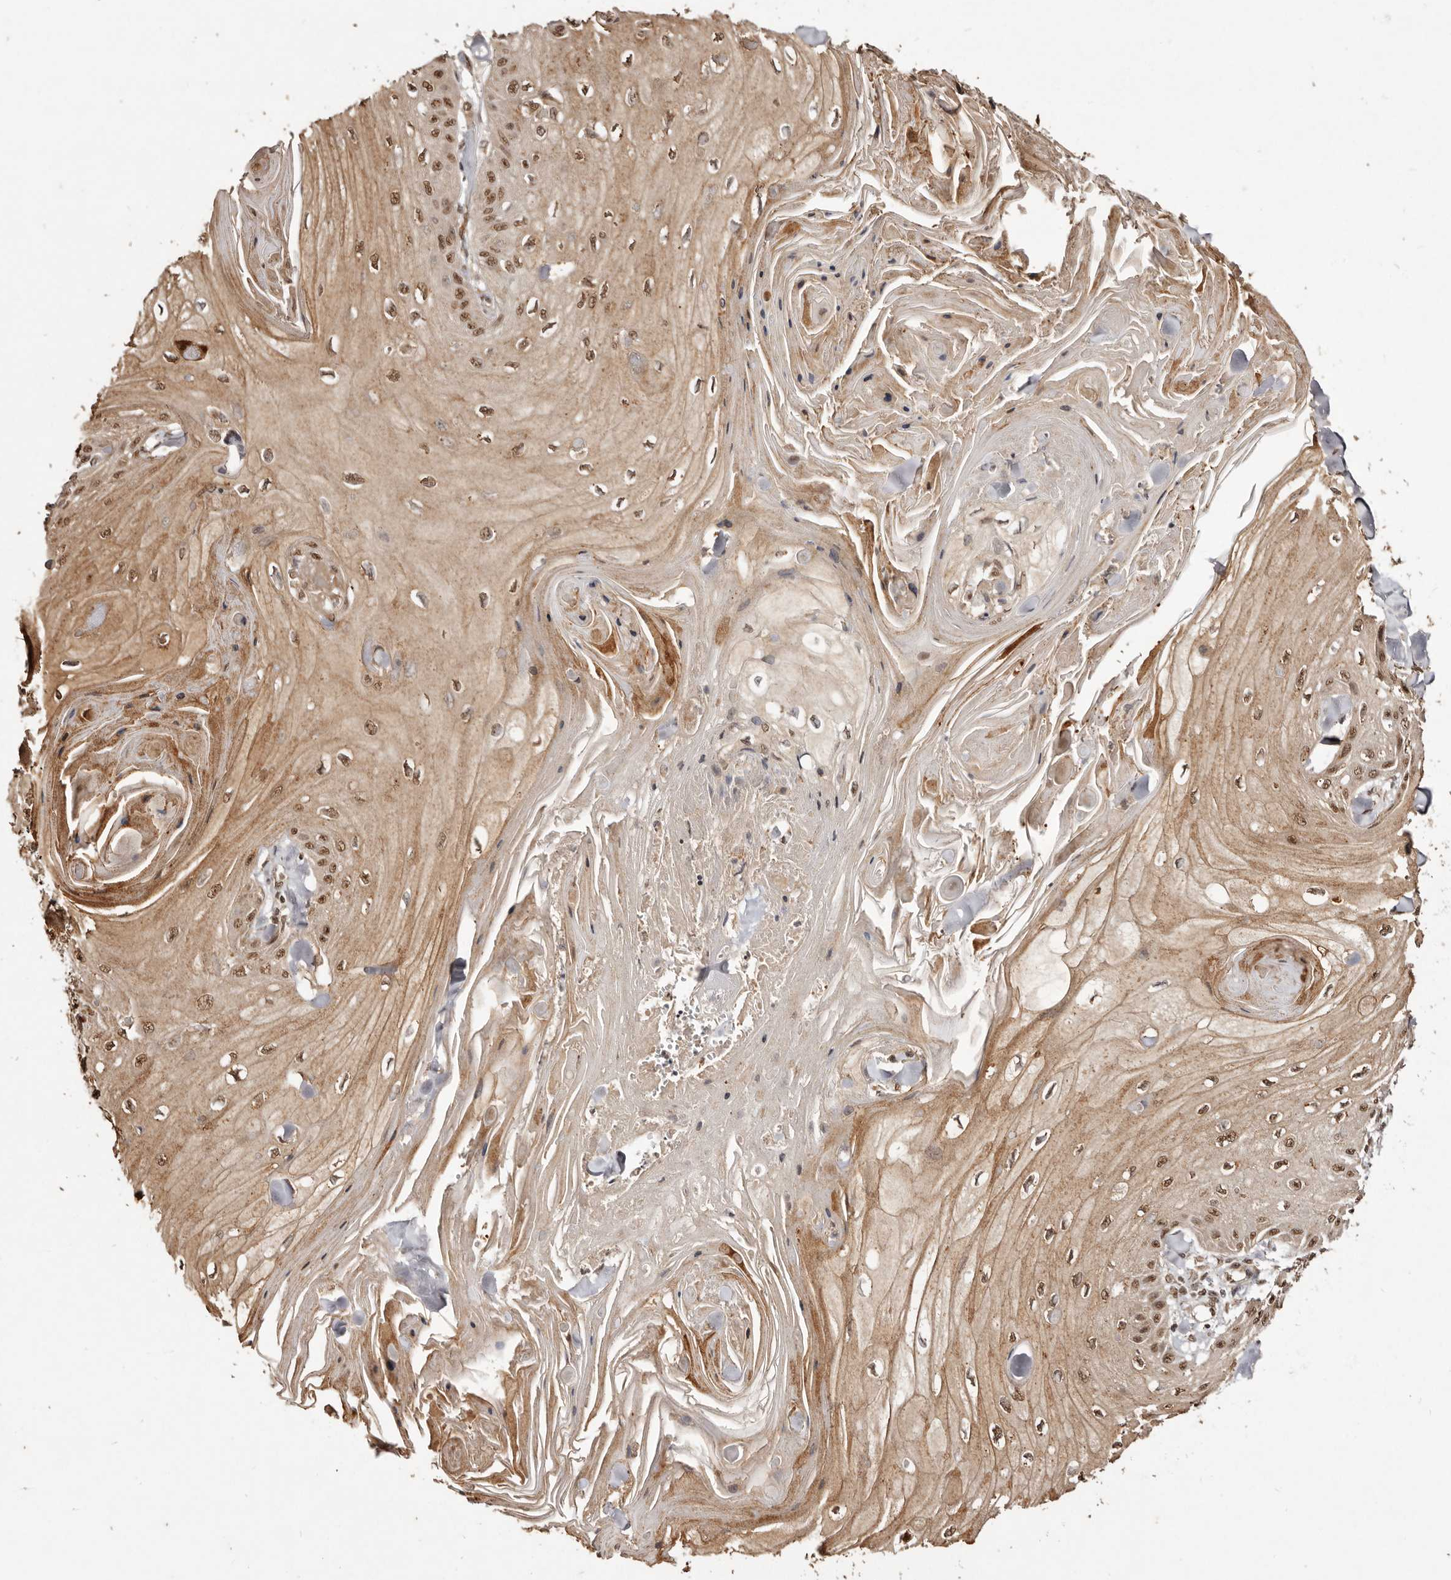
{"staining": {"intensity": "moderate", "quantity": ">75%", "location": "cytoplasmic/membranous,nuclear"}, "tissue": "skin cancer", "cell_type": "Tumor cells", "image_type": "cancer", "snomed": [{"axis": "morphology", "description": "Squamous cell carcinoma, NOS"}, {"axis": "topography", "description": "Skin"}], "caption": "A photomicrograph of skin squamous cell carcinoma stained for a protein displays moderate cytoplasmic/membranous and nuclear brown staining in tumor cells.", "gene": "NOTCH1", "patient": {"sex": "male", "age": 74}}